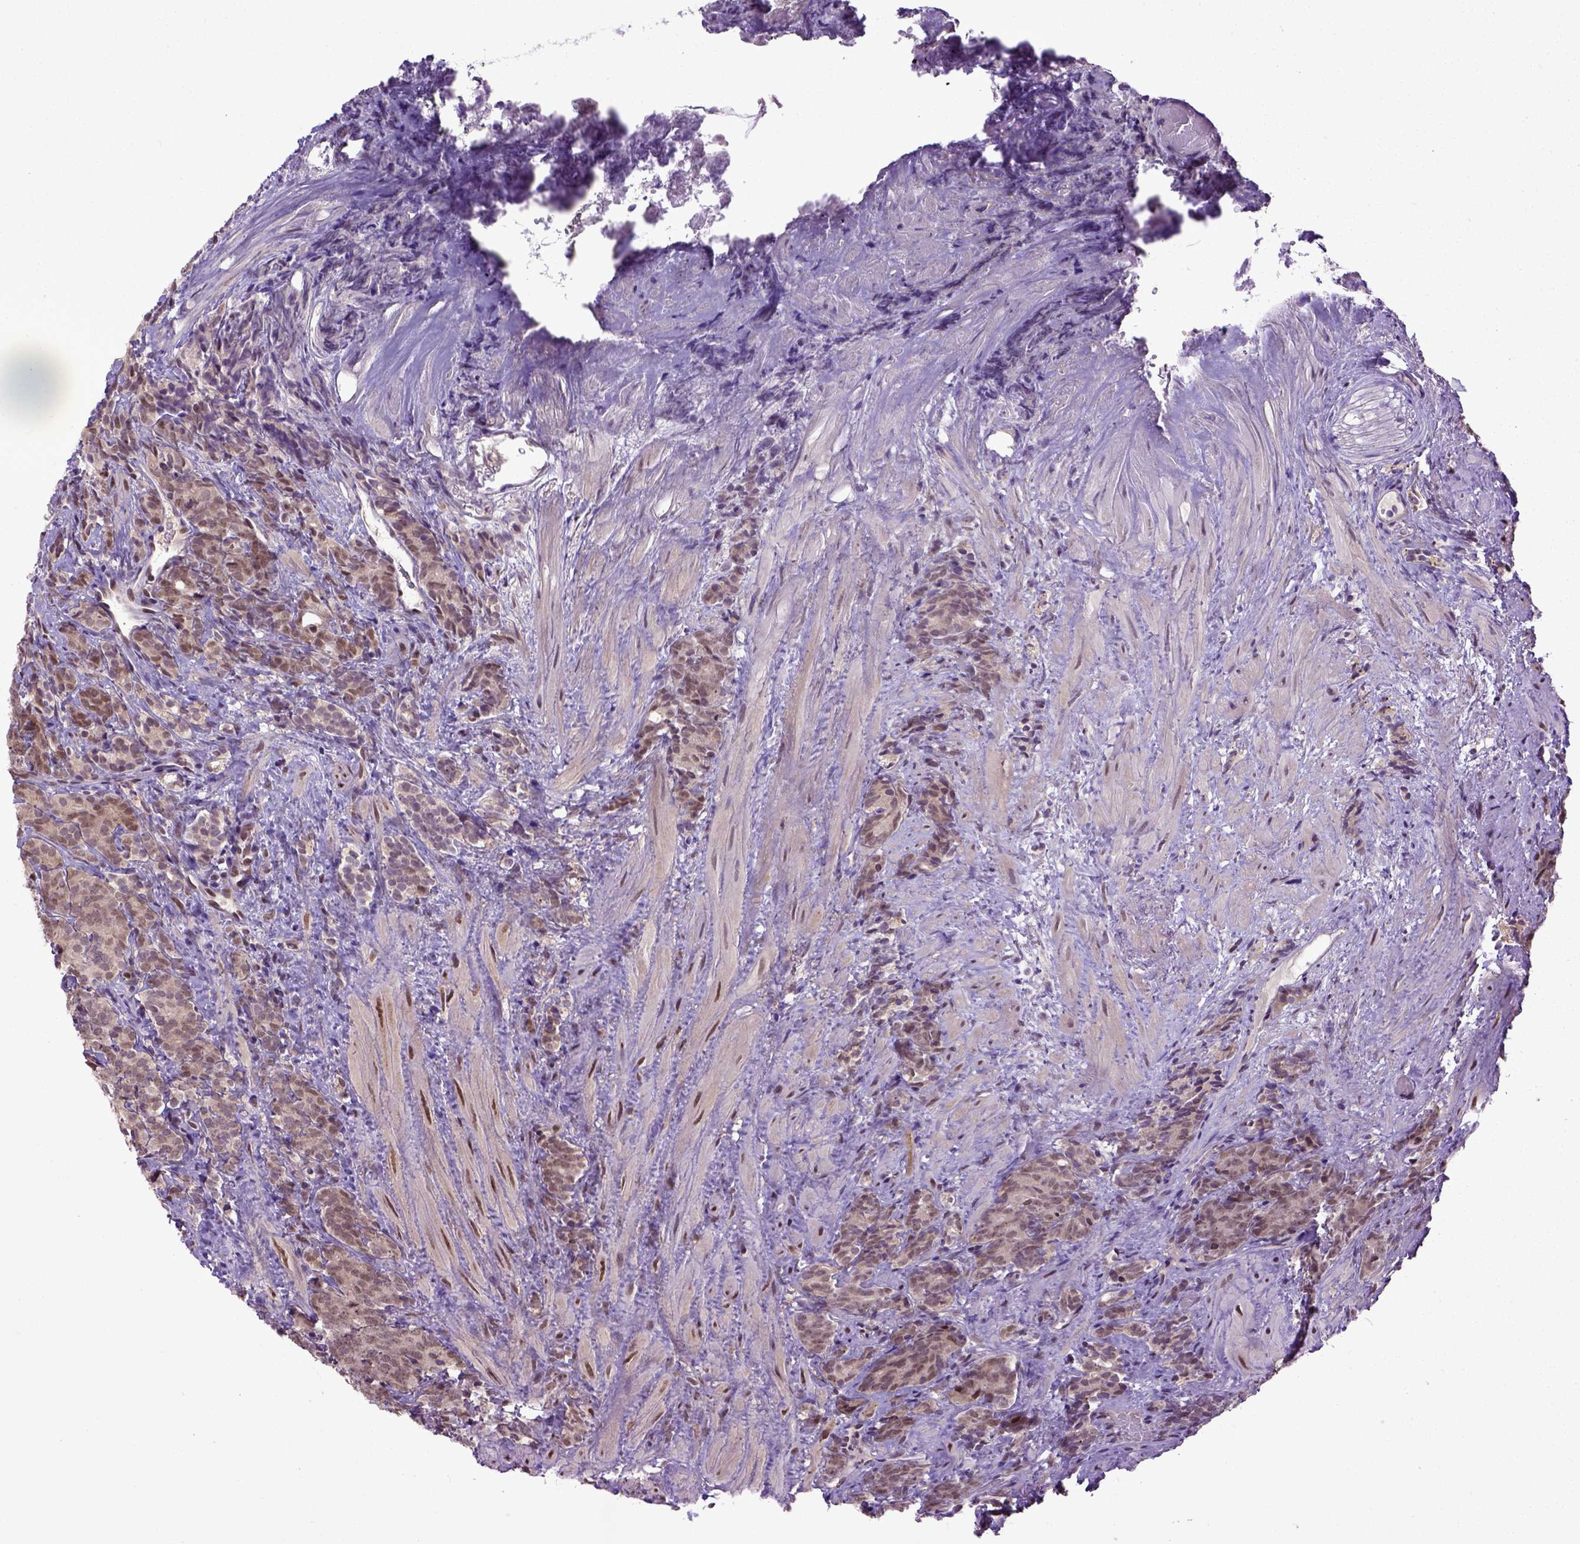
{"staining": {"intensity": "moderate", "quantity": ">75%", "location": "nuclear"}, "tissue": "prostate cancer", "cell_type": "Tumor cells", "image_type": "cancer", "snomed": [{"axis": "morphology", "description": "Adenocarcinoma, High grade"}, {"axis": "topography", "description": "Prostate"}], "caption": "IHC micrograph of human high-grade adenocarcinoma (prostate) stained for a protein (brown), which reveals medium levels of moderate nuclear staining in about >75% of tumor cells.", "gene": "UBA3", "patient": {"sex": "male", "age": 84}}